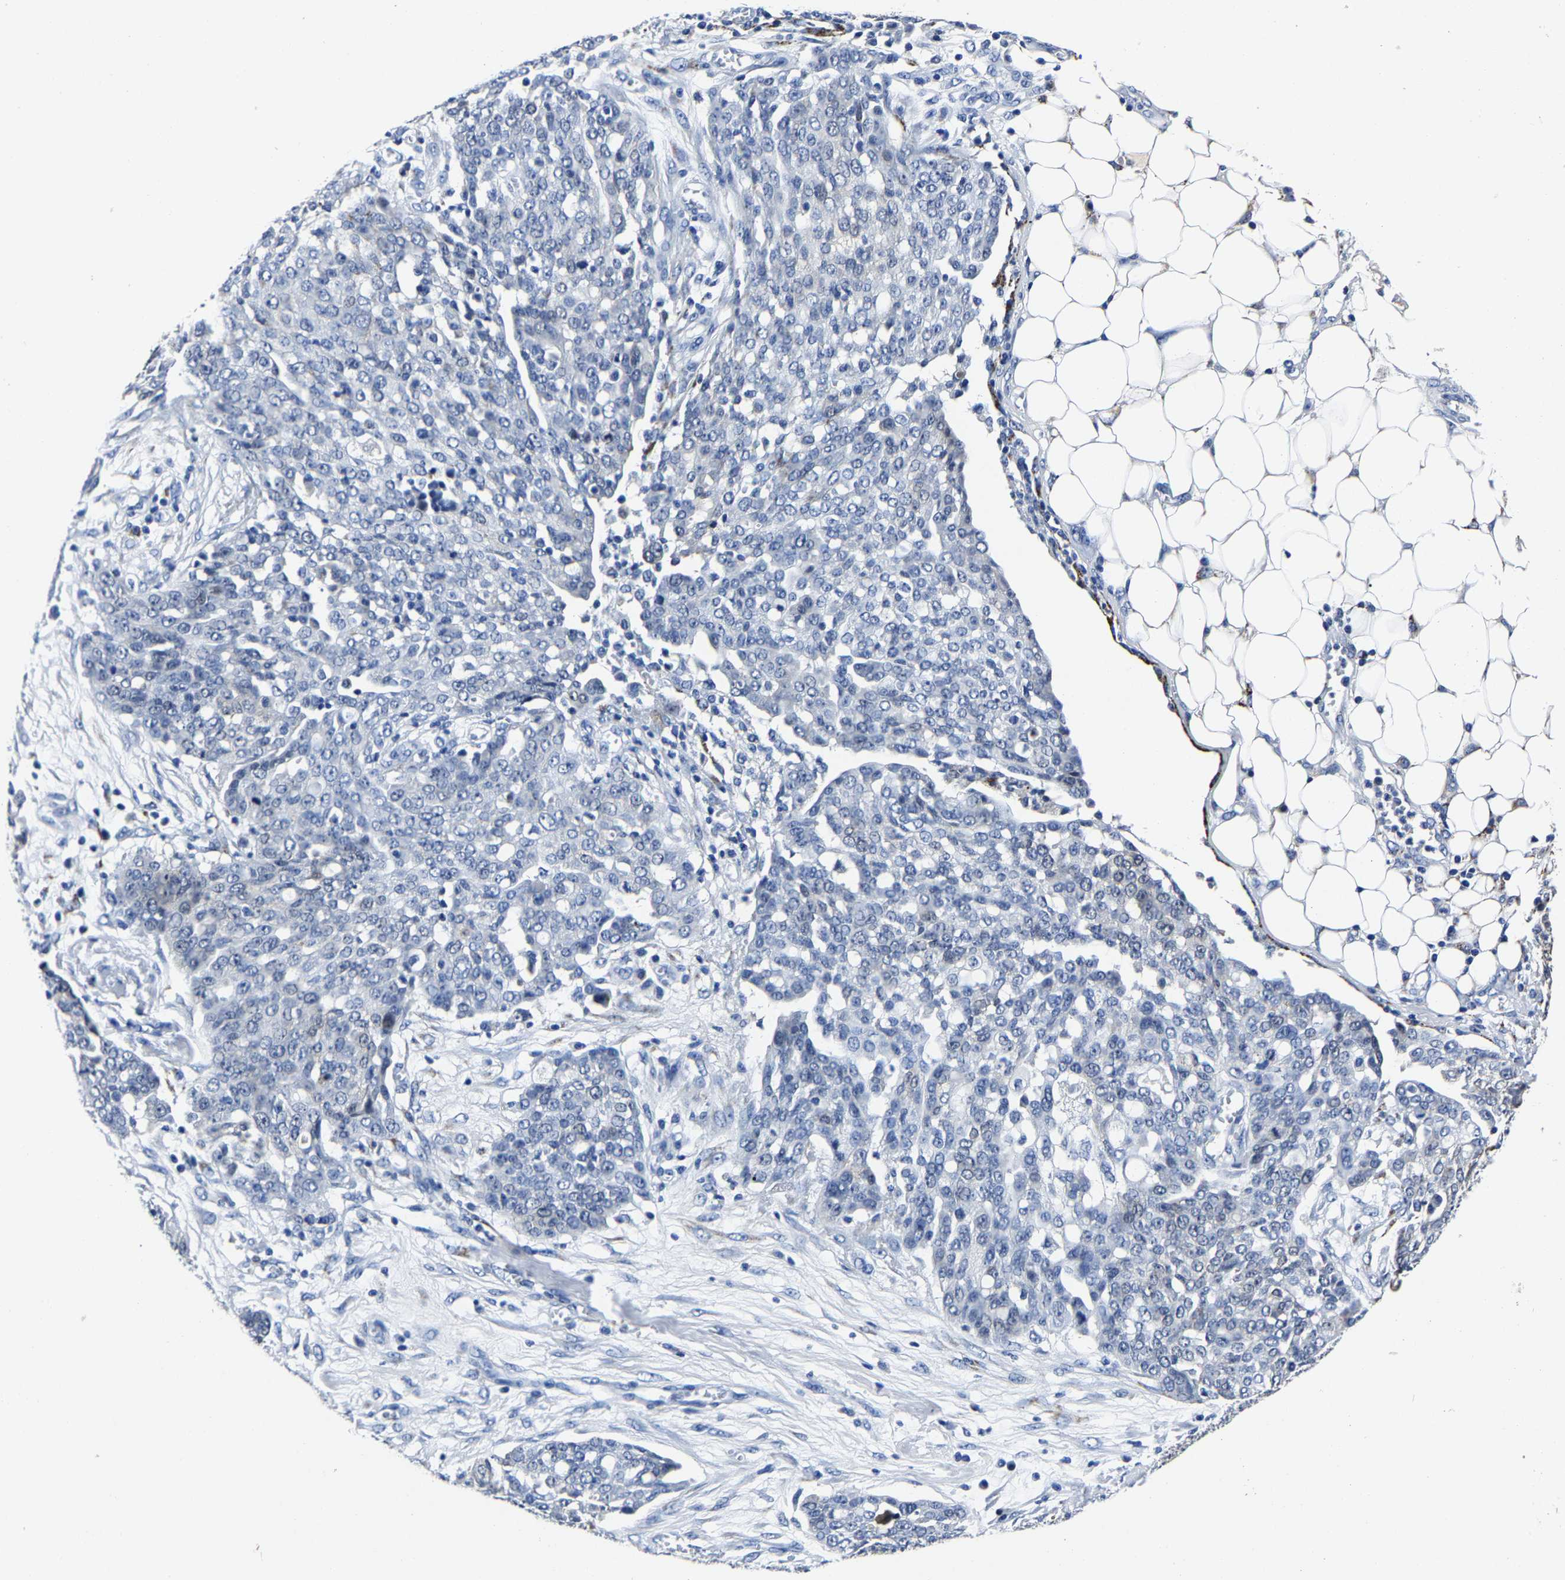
{"staining": {"intensity": "negative", "quantity": "none", "location": "none"}, "tissue": "ovarian cancer", "cell_type": "Tumor cells", "image_type": "cancer", "snomed": [{"axis": "morphology", "description": "Cystadenocarcinoma, serous, NOS"}, {"axis": "topography", "description": "Soft tissue"}, {"axis": "topography", "description": "Ovary"}], "caption": "Tumor cells are negative for protein expression in human ovarian serous cystadenocarcinoma. The staining was performed using DAB (3,3'-diaminobenzidine) to visualize the protein expression in brown, while the nuclei were stained in blue with hematoxylin (Magnification: 20x).", "gene": "PSPH", "patient": {"sex": "female", "age": 57}}